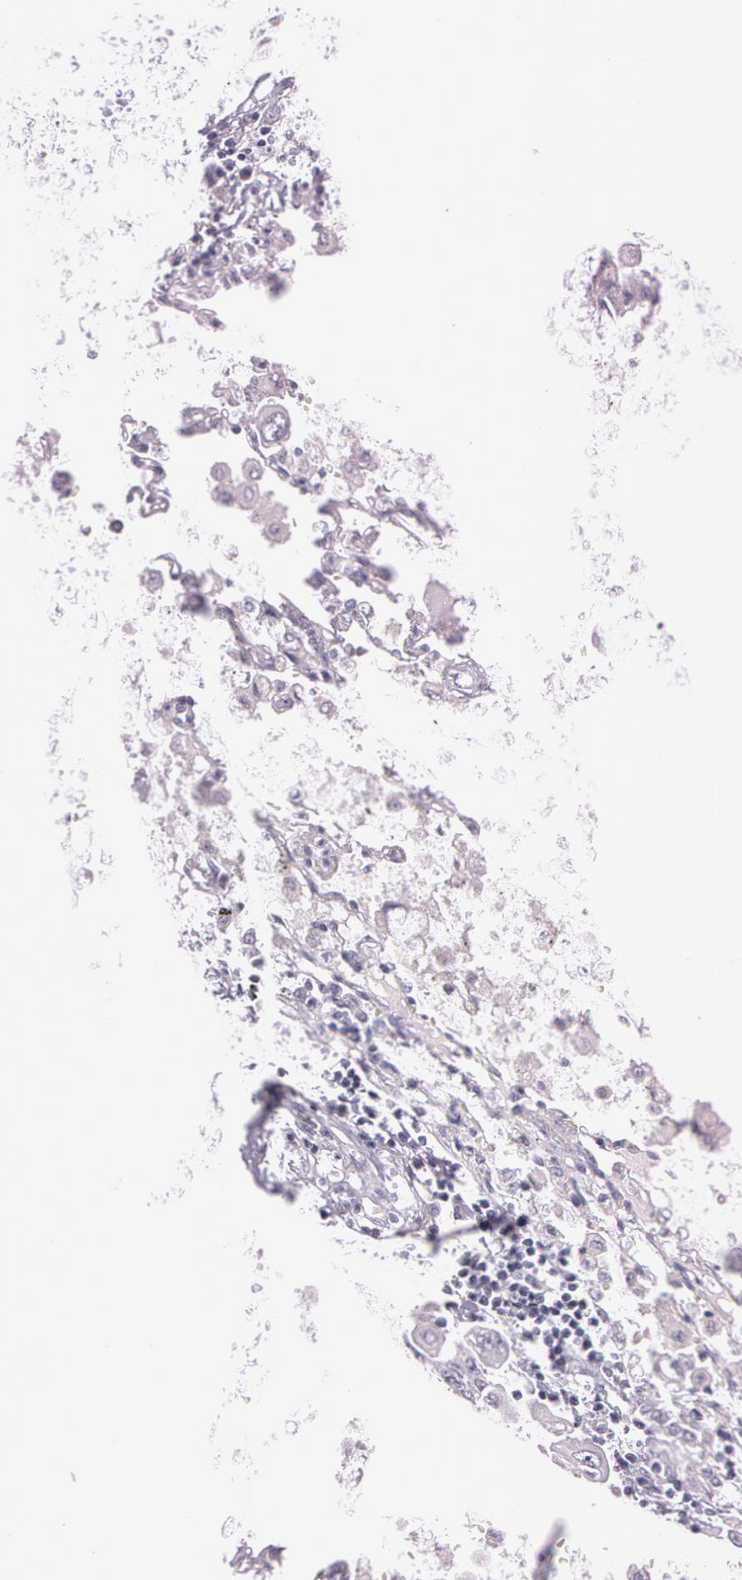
{"staining": {"intensity": "negative", "quantity": "none", "location": "none"}, "tissue": "lung cancer", "cell_type": "Tumor cells", "image_type": "cancer", "snomed": [{"axis": "morphology", "description": "Adenocarcinoma, NOS"}, {"axis": "topography", "description": "Lung"}], "caption": "A high-resolution image shows immunohistochemistry (IHC) staining of lung cancer (adenocarcinoma), which exhibits no significant positivity in tumor cells. (DAB (3,3'-diaminobenzidine) IHC visualized using brightfield microscopy, high magnification).", "gene": "FBL", "patient": {"sex": "male", "age": 64}}